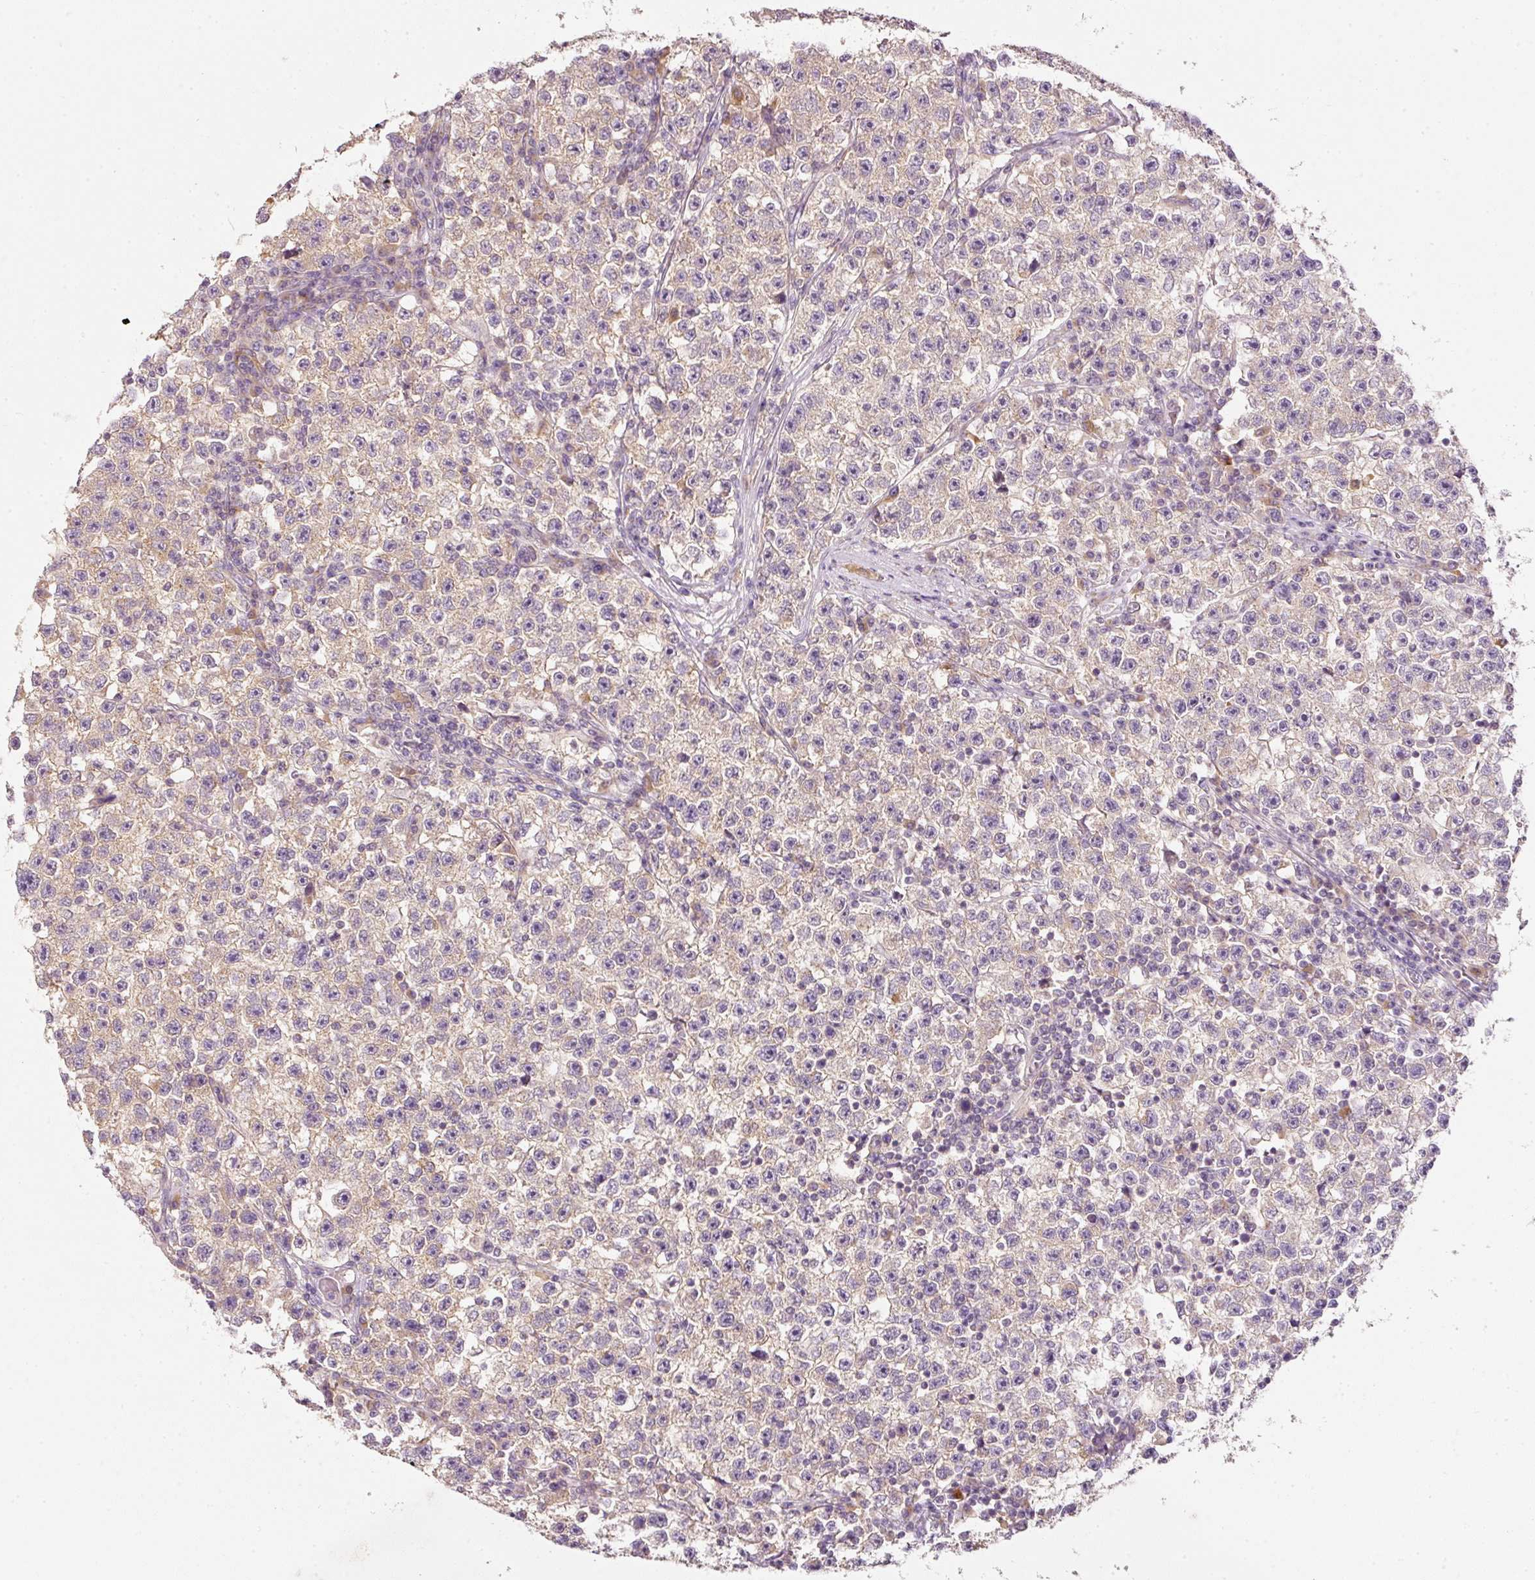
{"staining": {"intensity": "weak", "quantity": "25%-75%", "location": "cytoplasmic/membranous"}, "tissue": "testis cancer", "cell_type": "Tumor cells", "image_type": "cancer", "snomed": [{"axis": "morphology", "description": "Seminoma, NOS"}, {"axis": "topography", "description": "Testis"}], "caption": "Immunohistochemical staining of testis cancer shows low levels of weak cytoplasmic/membranous staining in about 25%-75% of tumor cells. Immunohistochemistry stains the protein of interest in brown and the nuclei are stained blue.", "gene": "RNF167", "patient": {"sex": "male", "age": 22}}